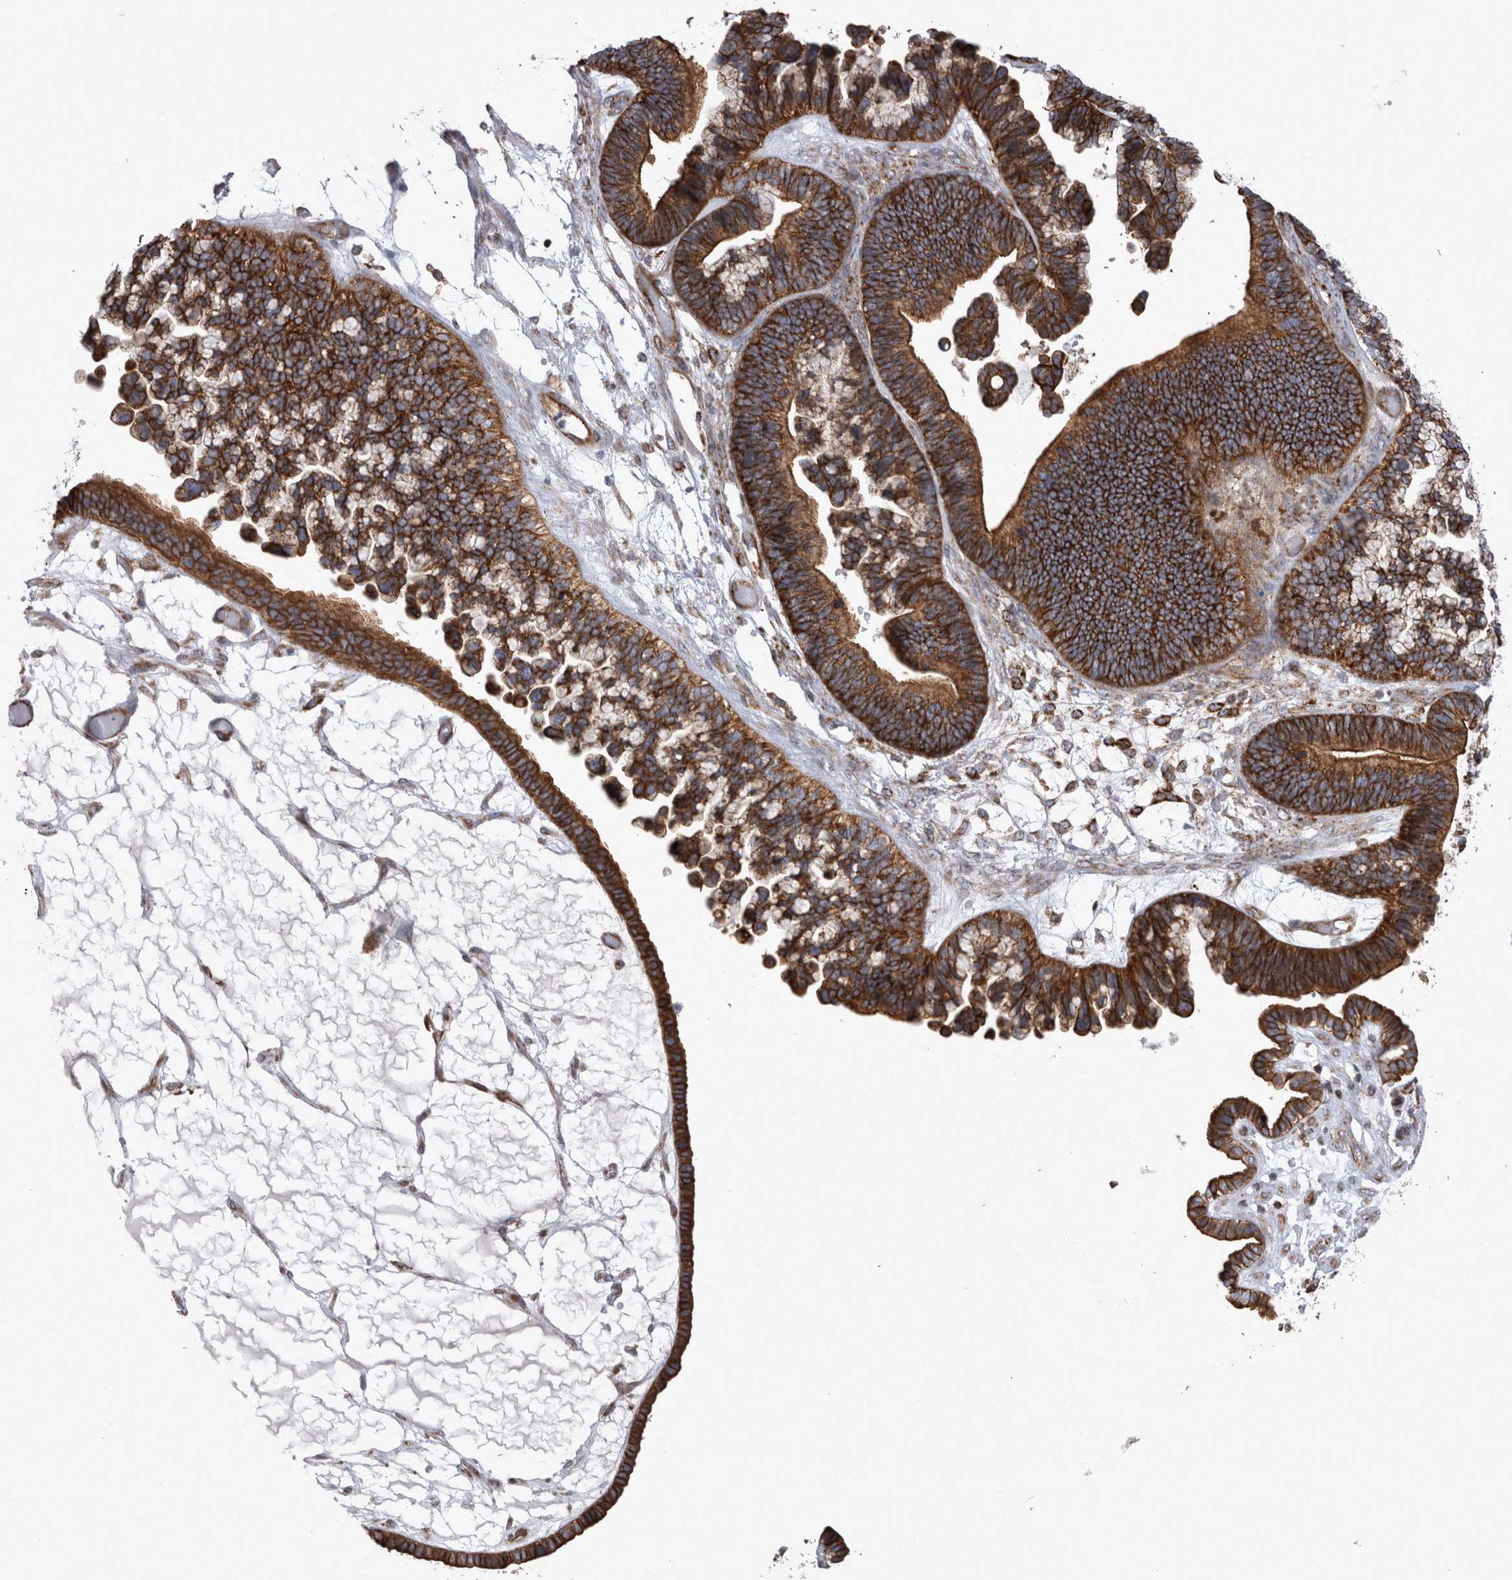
{"staining": {"intensity": "strong", "quantity": ">75%", "location": "cytoplasmic/membranous"}, "tissue": "ovarian cancer", "cell_type": "Tumor cells", "image_type": "cancer", "snomed": [{"axis": "morphology", "description": "Cystadenocarcinoma, serous, NOS"}, {"axis": "topography", "description": "Ovary"}], "caption": "Human ovarian cancer (serous cystadenocarcinoma) stained with a brown dye exhibits strong cytoplasmic/membranous positive expression in approximately >75% of tumor cells.", "gene": "TSPOAP1", "patient": {"sex": "female", "age": 56}}